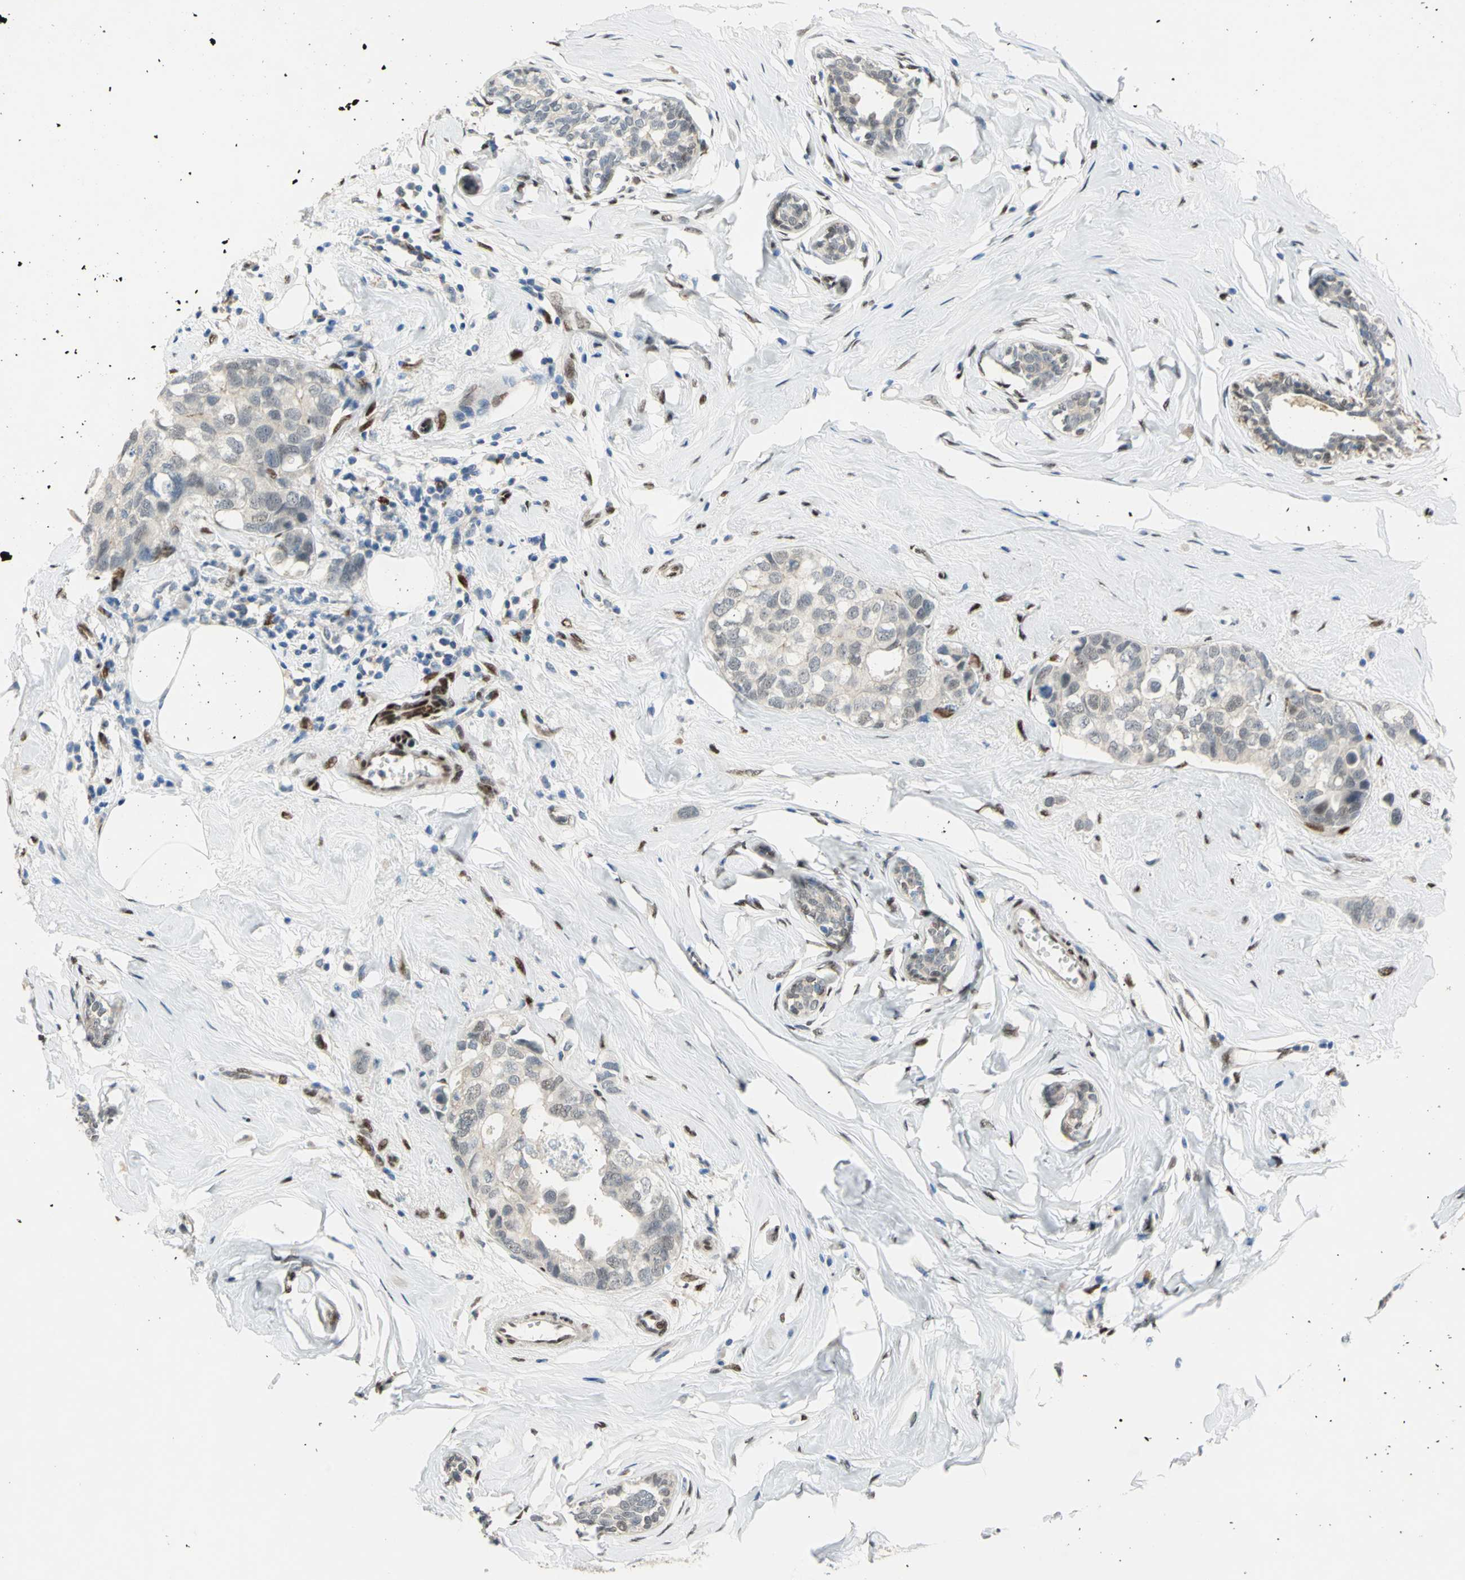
{"staining": {"intensity": "weak", "quantity": "<25%", "location": "cytoplasmic/membranous,nuclear"}, "tissue": "breast cancer", "cell_type": "Tumor cells", "image_type": "cancer", "snomed": [{"axis": "morphology", "description": "Normal tissue, NOS"}, {"axis": "morphology", "description": "Duct carcinoma"}, {"axis": "topography", "description": "Breast"}], "caption": "A high-resolution photomicrograph shows immunohistochemistry staining of breast cancer (intraductal carcinoma), which reveals no significant expression in tumor cells.", "gene": "RBFOX2", "patient": {"sex": "female", "age": 50}}